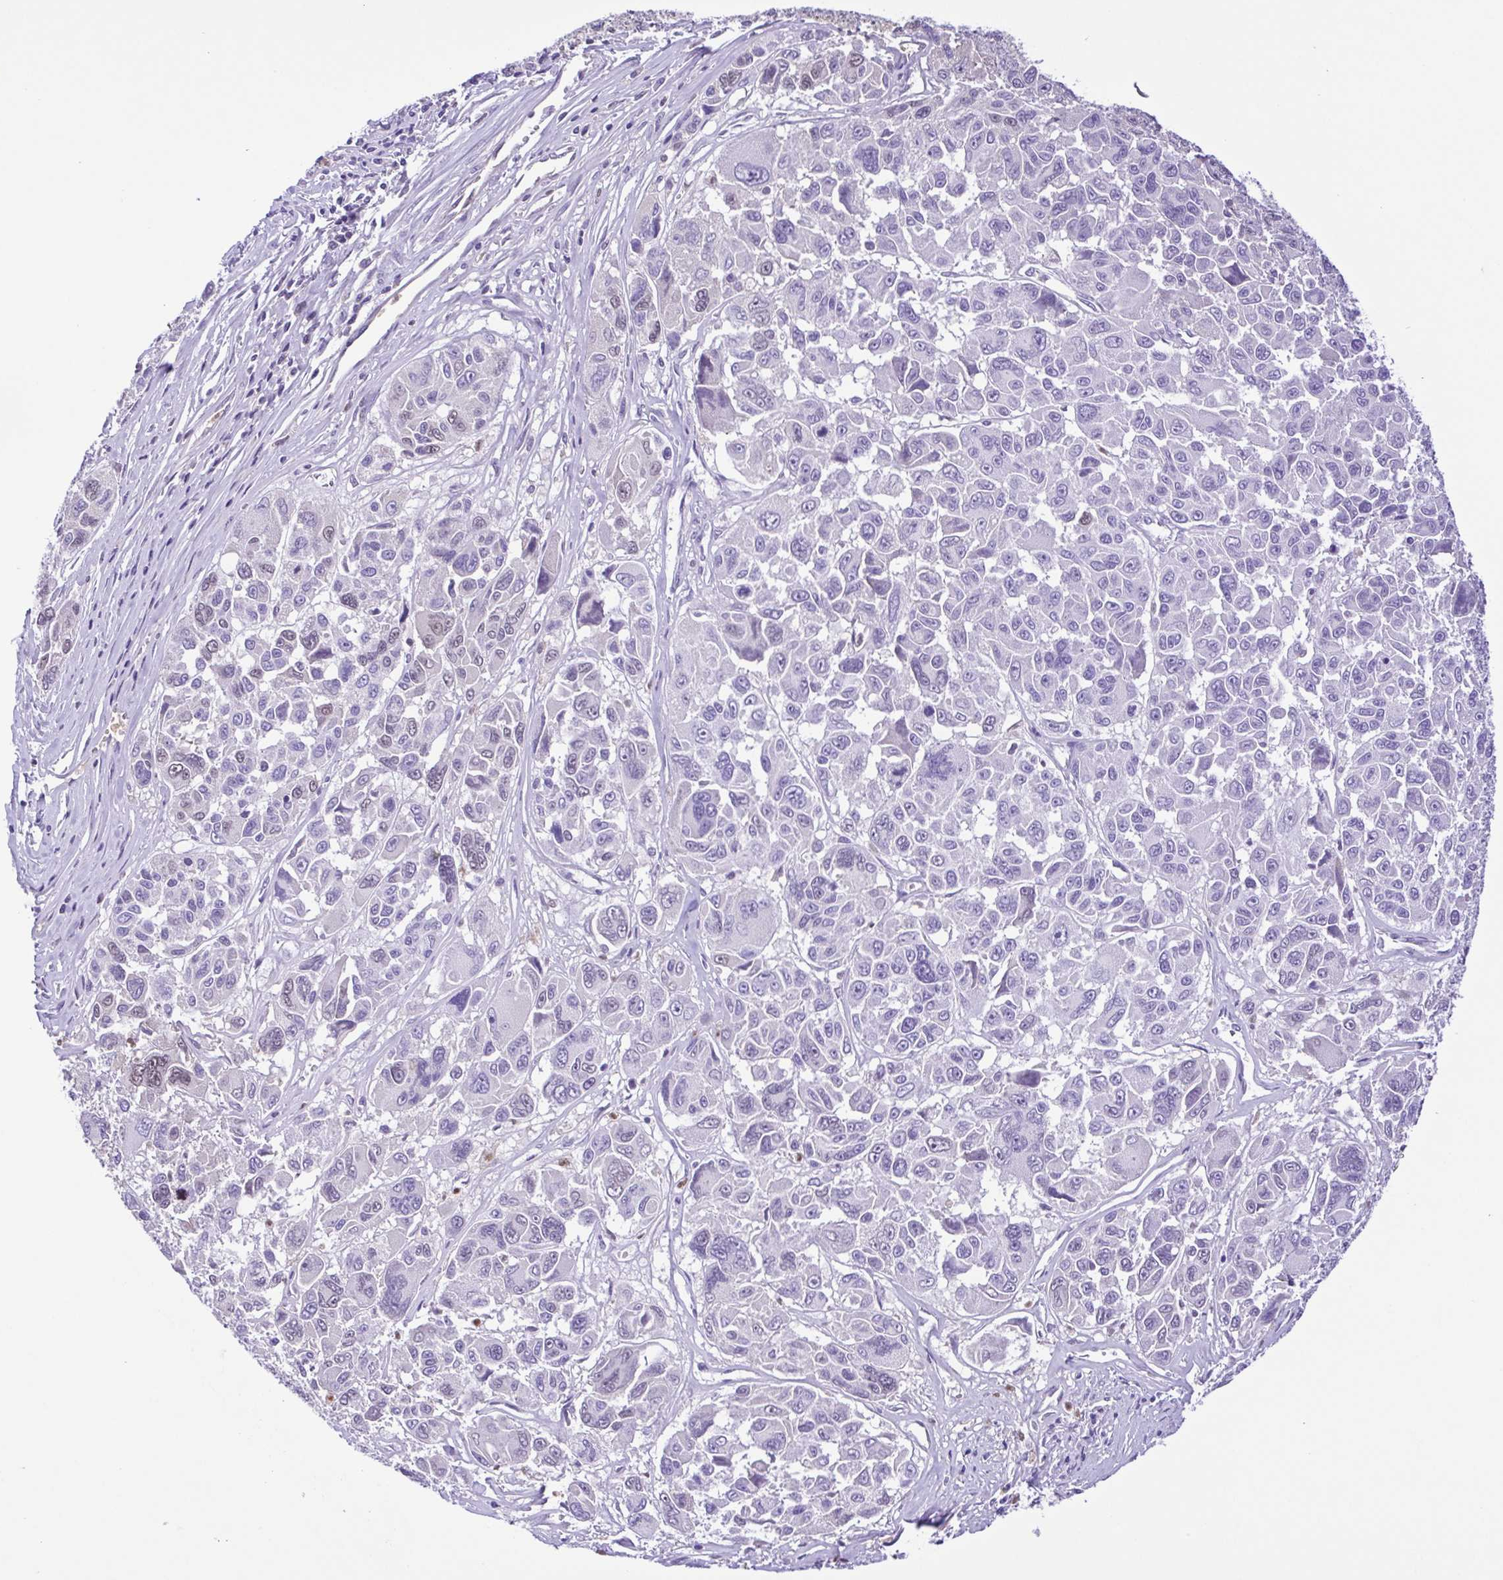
{"staining": {"intensity": "negative", "quantity": "none", "location": "none"}, "tissue": "melanoma", "cell_type": "Tumor cells", "image_type": "cancer", "snomed": [{"axis": "morphology", "description": "Malignant melanoma, NOS"}, {"axis": "topography", "description": "Skin"}], "caption": "Immunohistochemical staining of melanoma displays no significant staining in tumor cells.", "gene": "IGFL1", "patient": {"sex": "female", "age": 66}}